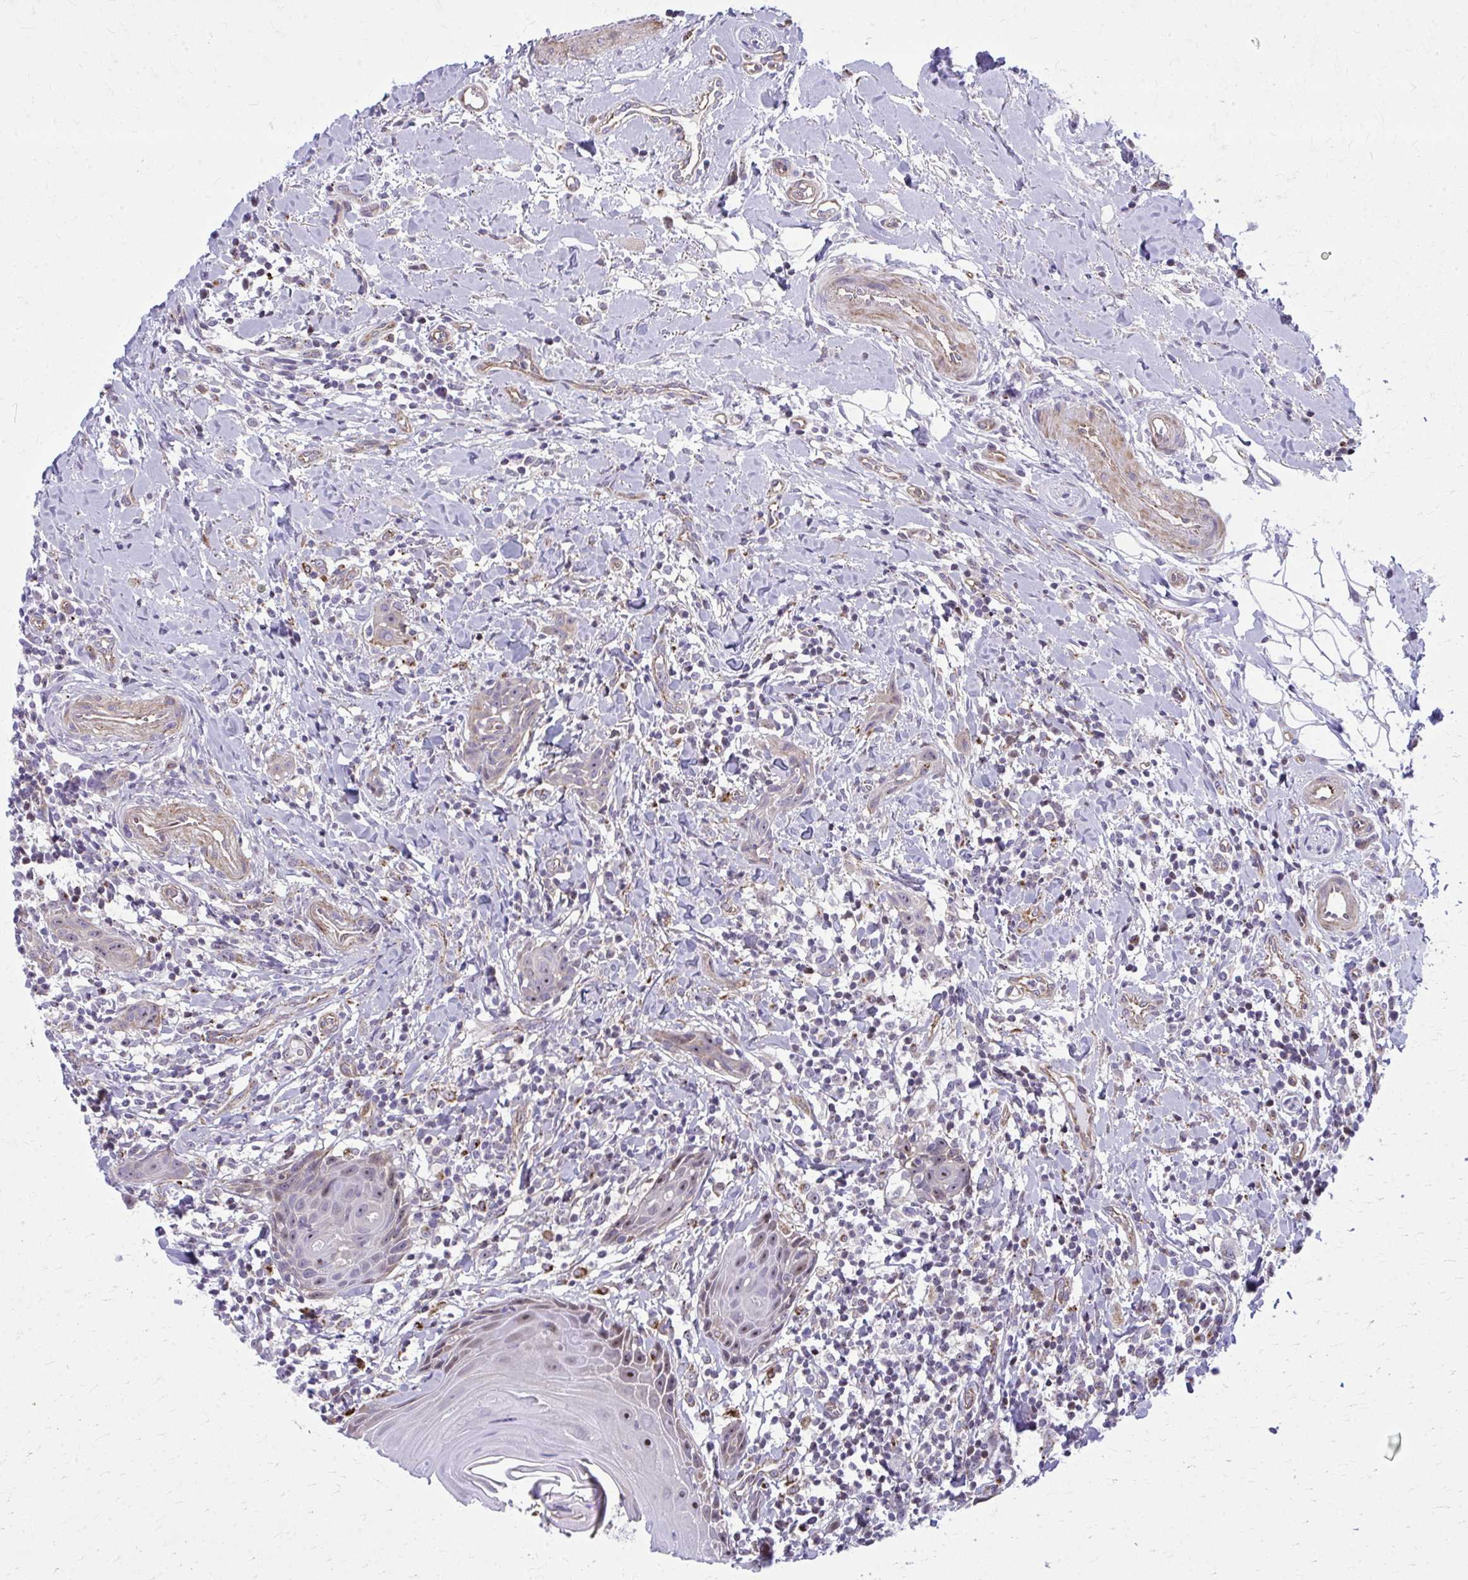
{"staining": {"intensity": "moderate", "quantity": "<25%", "location": "nuclear"}, "tissue": "head and neck cancer", "cell_type": "Tumor cells", "image_type": "cancer", "snomed": [{"axis": "morphology", "description": "Squamous cell carcinoma, NOS"}, {"axis": "topography", "description": "Oral tissue"}, {"axis": "topography", "description": "Head-Neck"}], "caption": "Squamous cell carcinoma (head and neck) stained for a protein demonstrates moderate nuclear positivity in tumor cells.", "gene": "LRRC4B", "patient": {"sex": "male", "age": 49}}